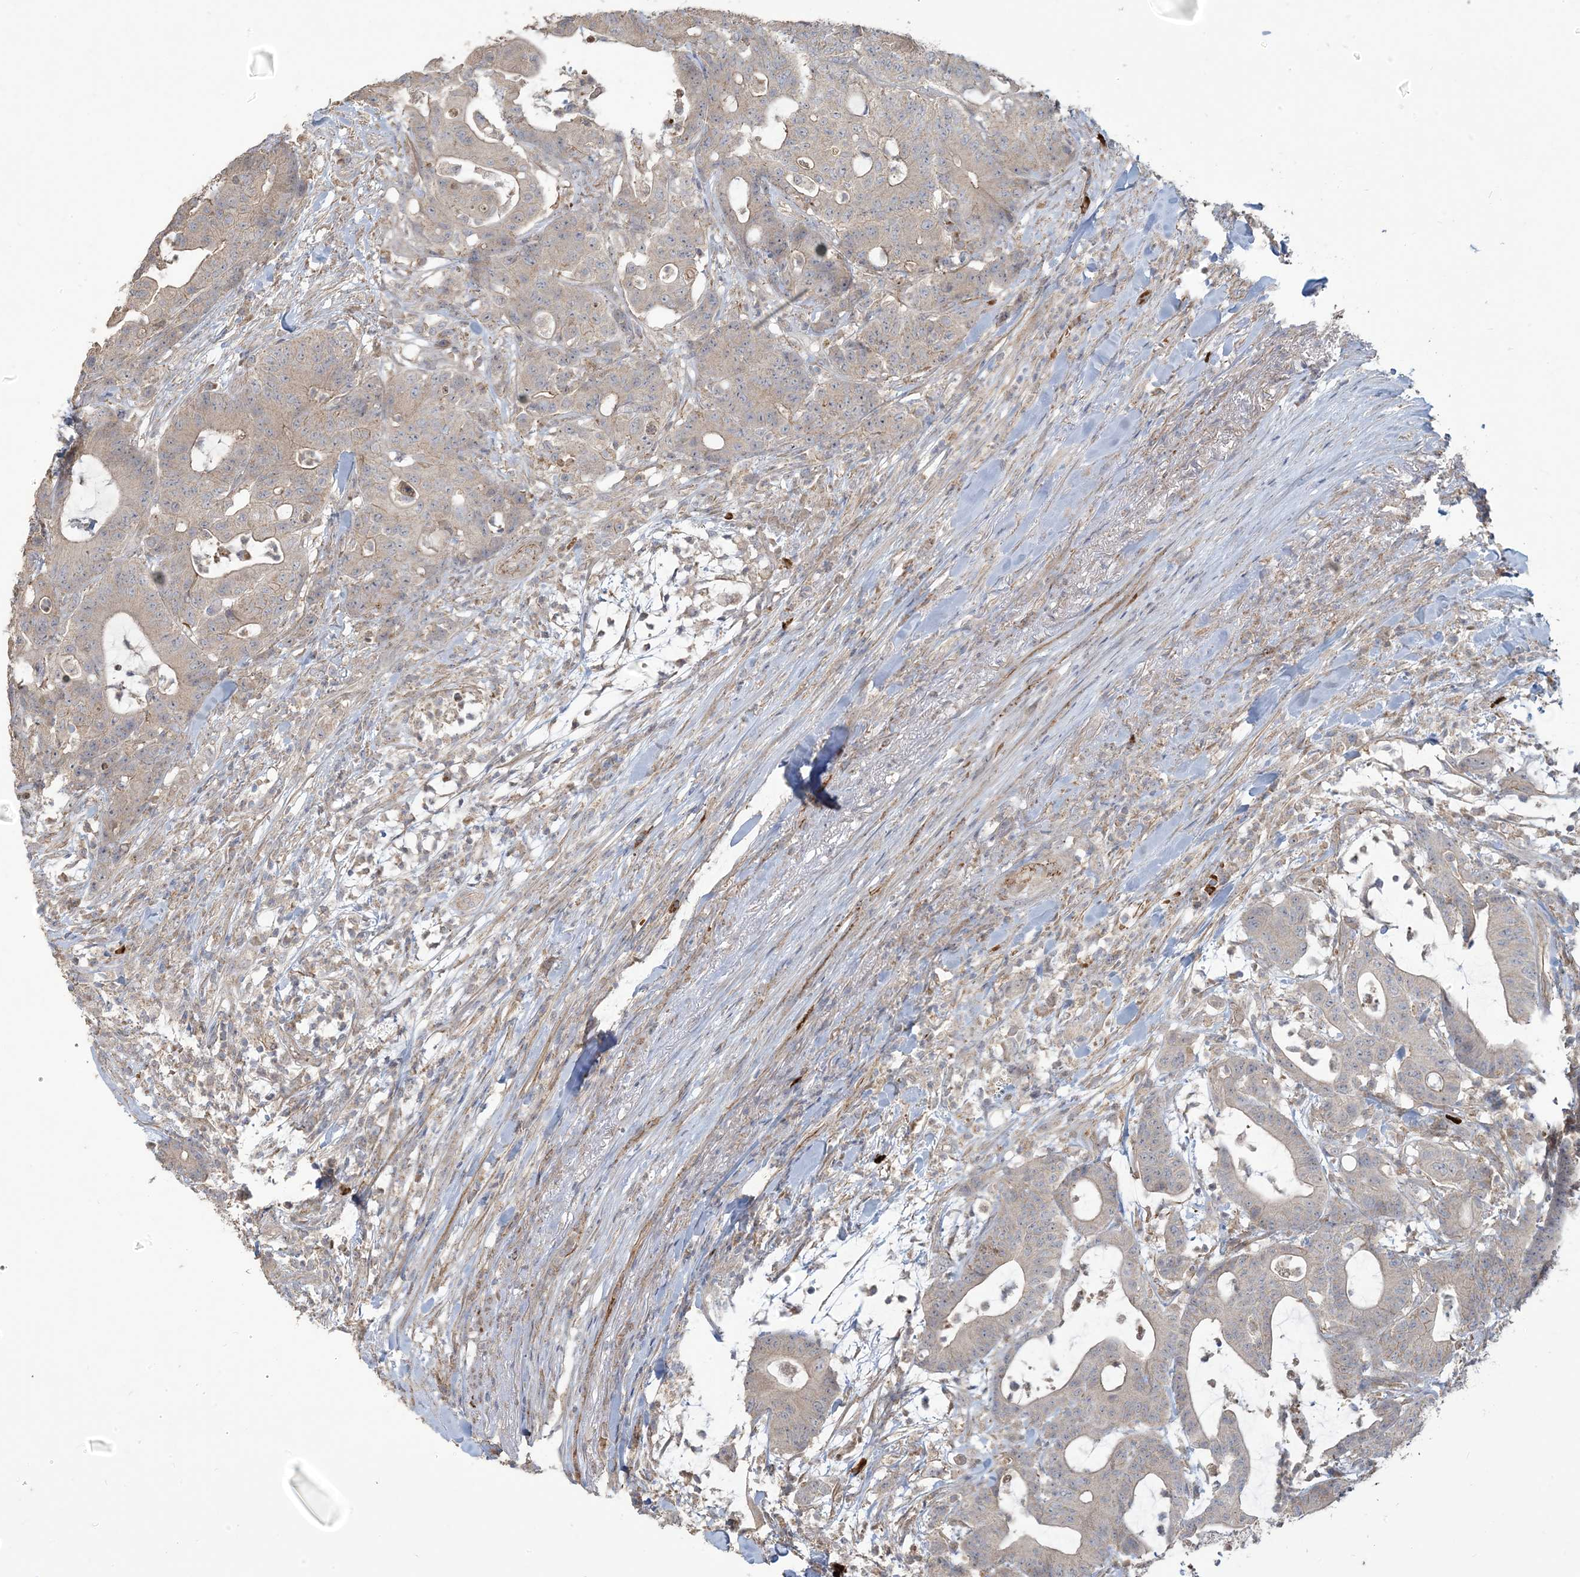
{"staining": {"intensity": "negative", "quantity": "none", "location": "none"}, "tissue": "colorectal cancer", "cell_type": "Tumor cells", "image_type": "cancer", "snomed": [{"axis": "morphology", "description": "Adenocarcinoma, NOS"}, {"axis": "topography", "description": "Colon"}], "caption": "Tumor cells are negative for brown protein staining in colorectal cancer (adenocarcinoma).", "gene": "KLHL18", "patient": {"sex": "female", "age": 84}}